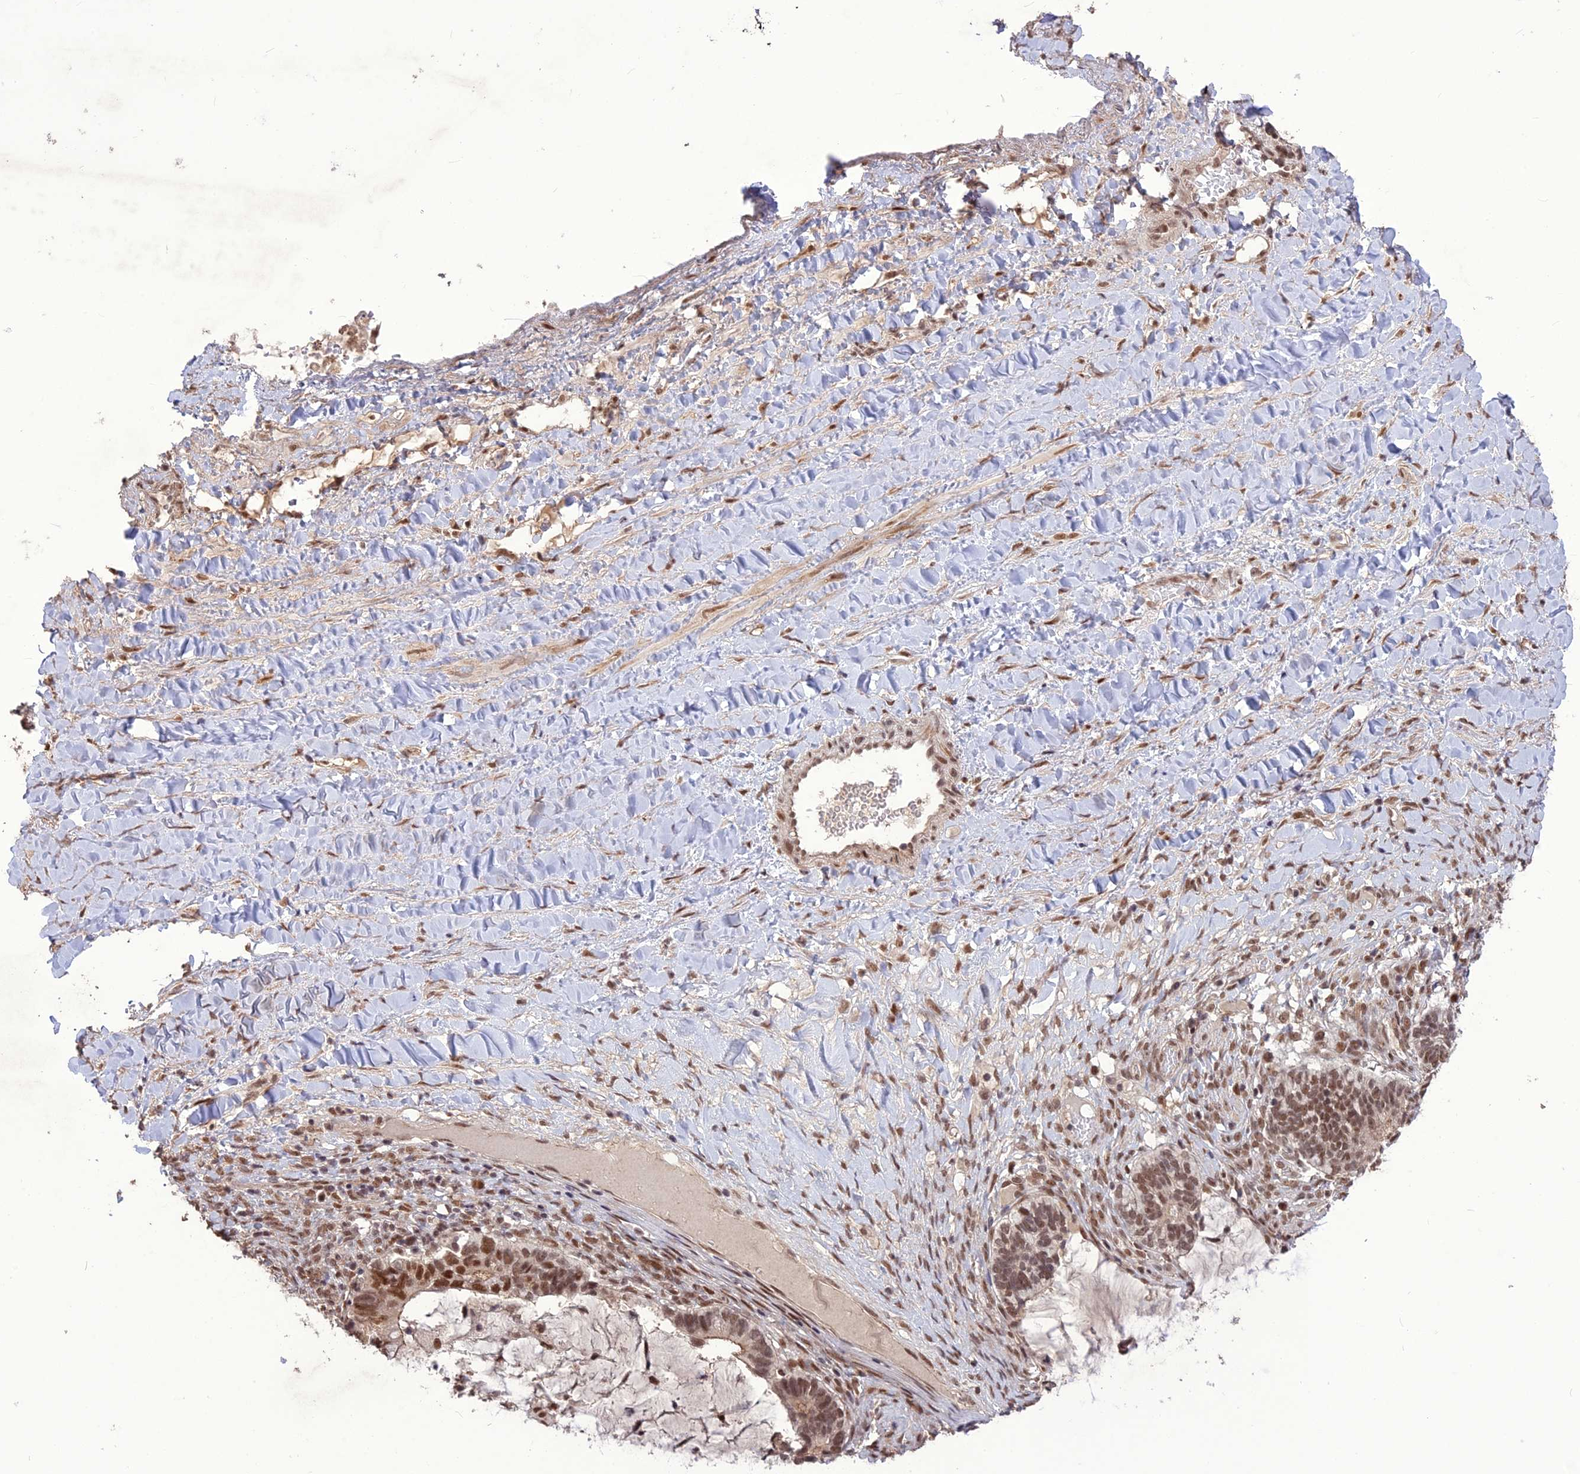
{"staining": {"intensity": "strong", "quantity": ">75%", "location": "nuclear"}, "tissue": "ovarian cancer", "cell_type": "Tumor cells", "image_type": "cancer", "snomed": [{"axis": "morphology", "description": "Cystadenocarcinoma, mucinous, NOS"}, {"axis": "topography", "description": "Ovary"}], "caption": "This photomicrograph displays ovarian cancer stained with IHC to label a protein in brown. The nuclear of tumor cells show strong positivity for the protein. Nuclei are counter-stained blue.", "gene": "DIS3", "patient": {"sex": "female", "age": 61}}